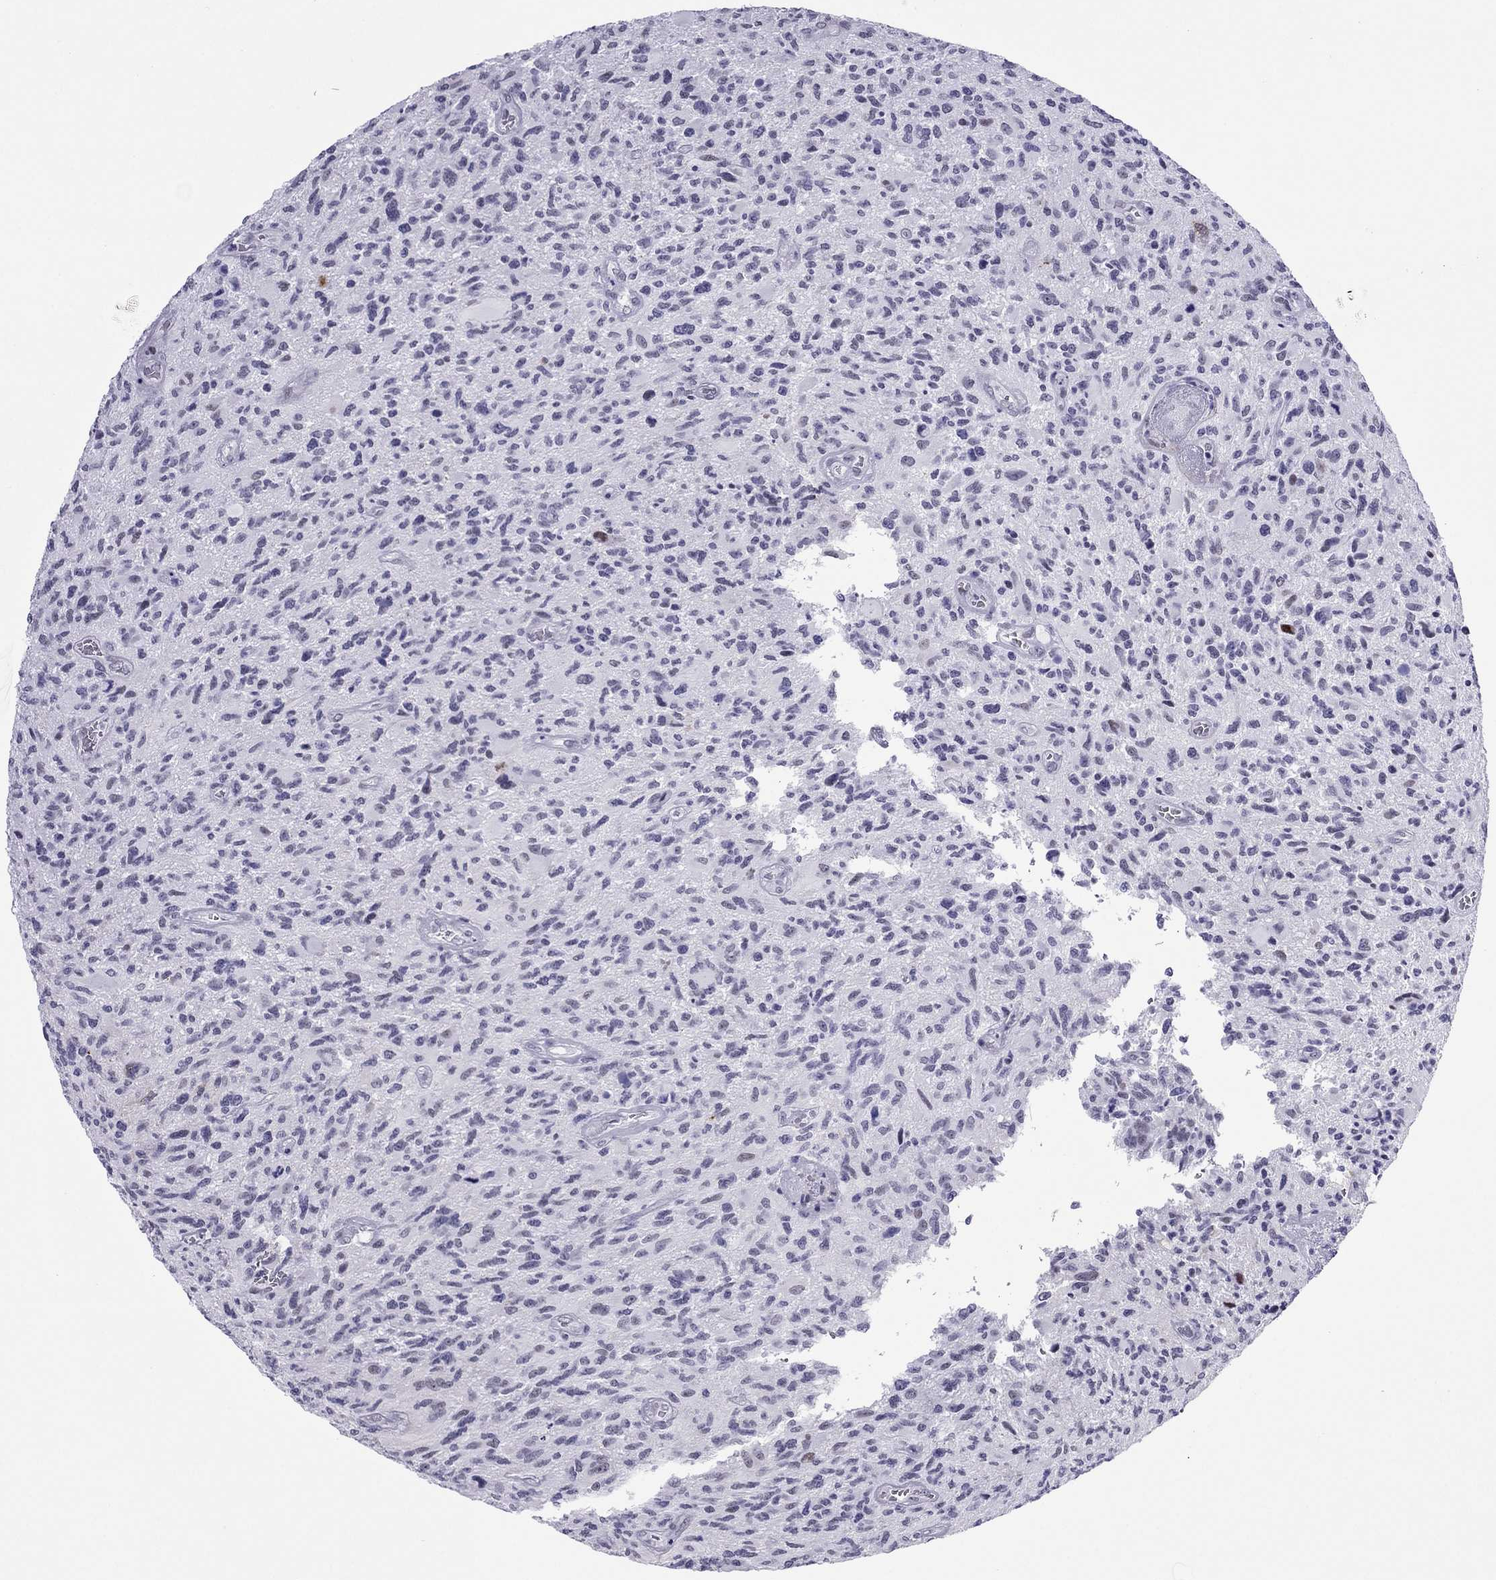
{"staining": {"intensity": "negative", "quantity": "none", "location": "none"}, "tissue": "glioma", "cell_type": "Tumor cells", "image_type": "cancer", "snomed": [{"axis": "morphology", "description": "Glioma, malignant, NOS"}, {"axis": "morphology", "description": "Glioma, malignant, High grade"}, {"axis": "topography", "description": "Brain"}], "caption": "A high-resolution image shows immunohistochemistry staining of glioma, which displays no significant staining in tumor cells.", "gene": "ZNF646", "patient": {"sex": "female", "age": 71}}